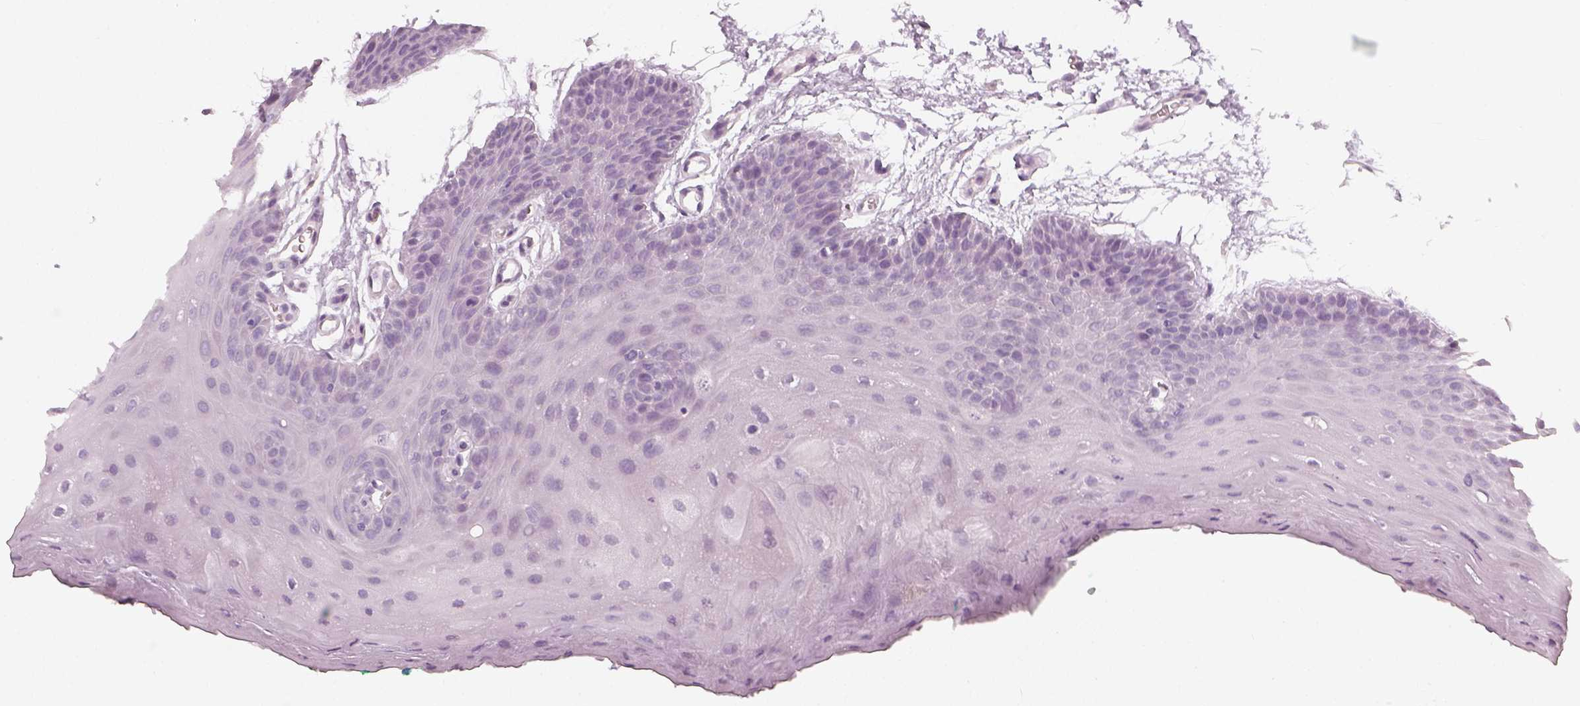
{"staining": {"intensity": "negative", "quantity": "none", "location": "none"}, "tissue": "oral mucosa", "cell_type": "Squamous epithelial cells", "image_type": "normal", "snomed": [{"axis": "morphology", "description": "Normal tissue, NOS"}, {"axis": "morphology", "description": "Squamous cell carcinoma, NOS"}, {"axis": "topography", "description": "Oral tissue"}, {"axis": "topography", "description": "Head-Neck"}], "caption": "Benign oral mucosa was stained to show a protein in brown. There is no significant expression in squamous epithelial cells.", "gene": "PRAME", "patient": {"sex": "female", "age": 50}}